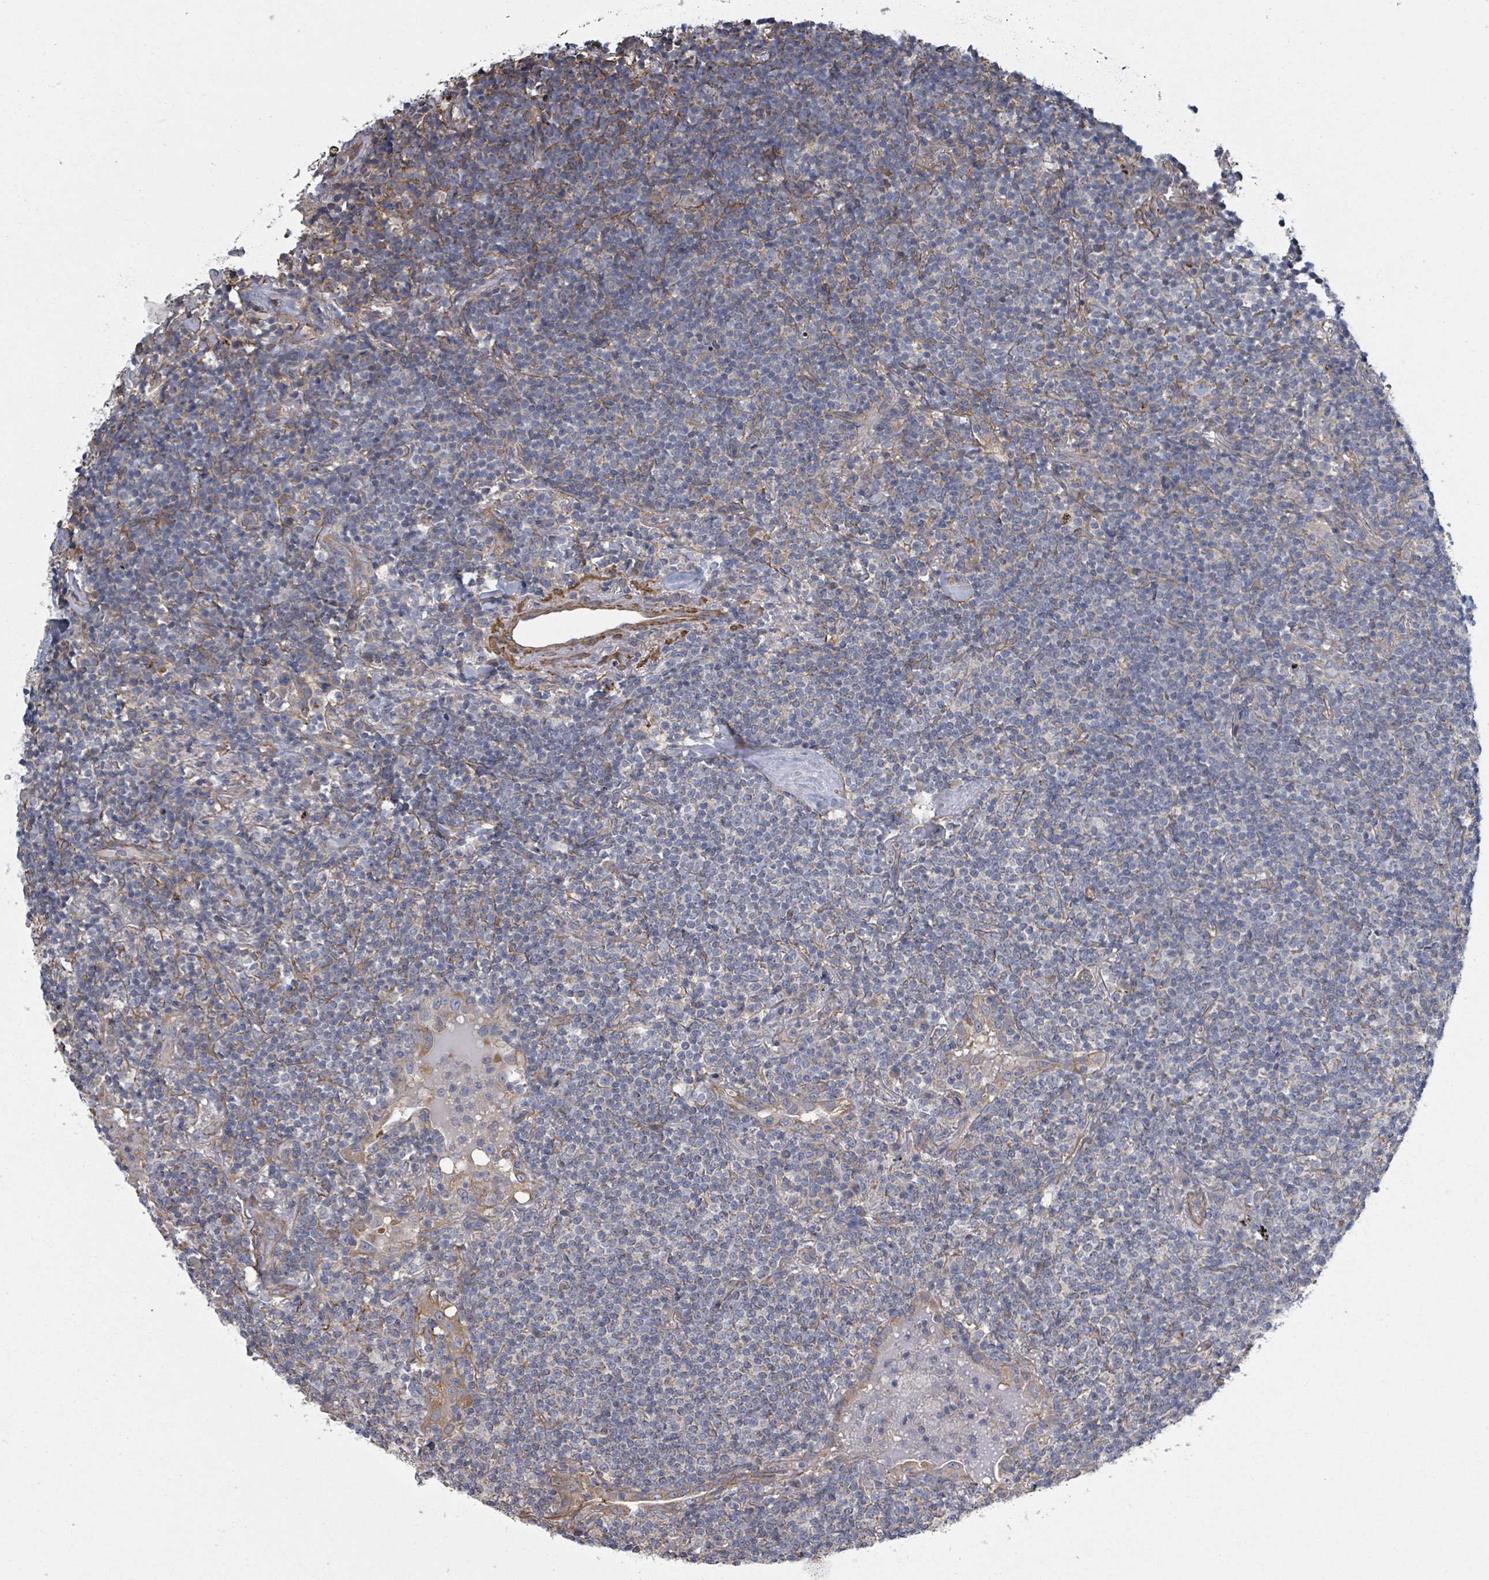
{"staining": {"intensity": "negative", "quantity": "none", "location": "none"}, "tissue": "lymphoma", "cell_type": "Tumor cells", "image_type": "cancer", "snomed": [{"axis": "morphology", "description": "Malignant lymphoma, non-Hodgkin's type, Low grade"}, {"axis": "topography", "description": "Lung"}], "caption": "A micrograph of low-grade malignant lymphoma, non-Hodgkin's type stained for a protein exhibits no brown staining in tumor cells. (Brightfield microscopy of DAB (3,3'-diaminobenzidine) IHC at high magnification).", "gene": "ADCK1", "patient": {"sex": "female", "age": 71}}